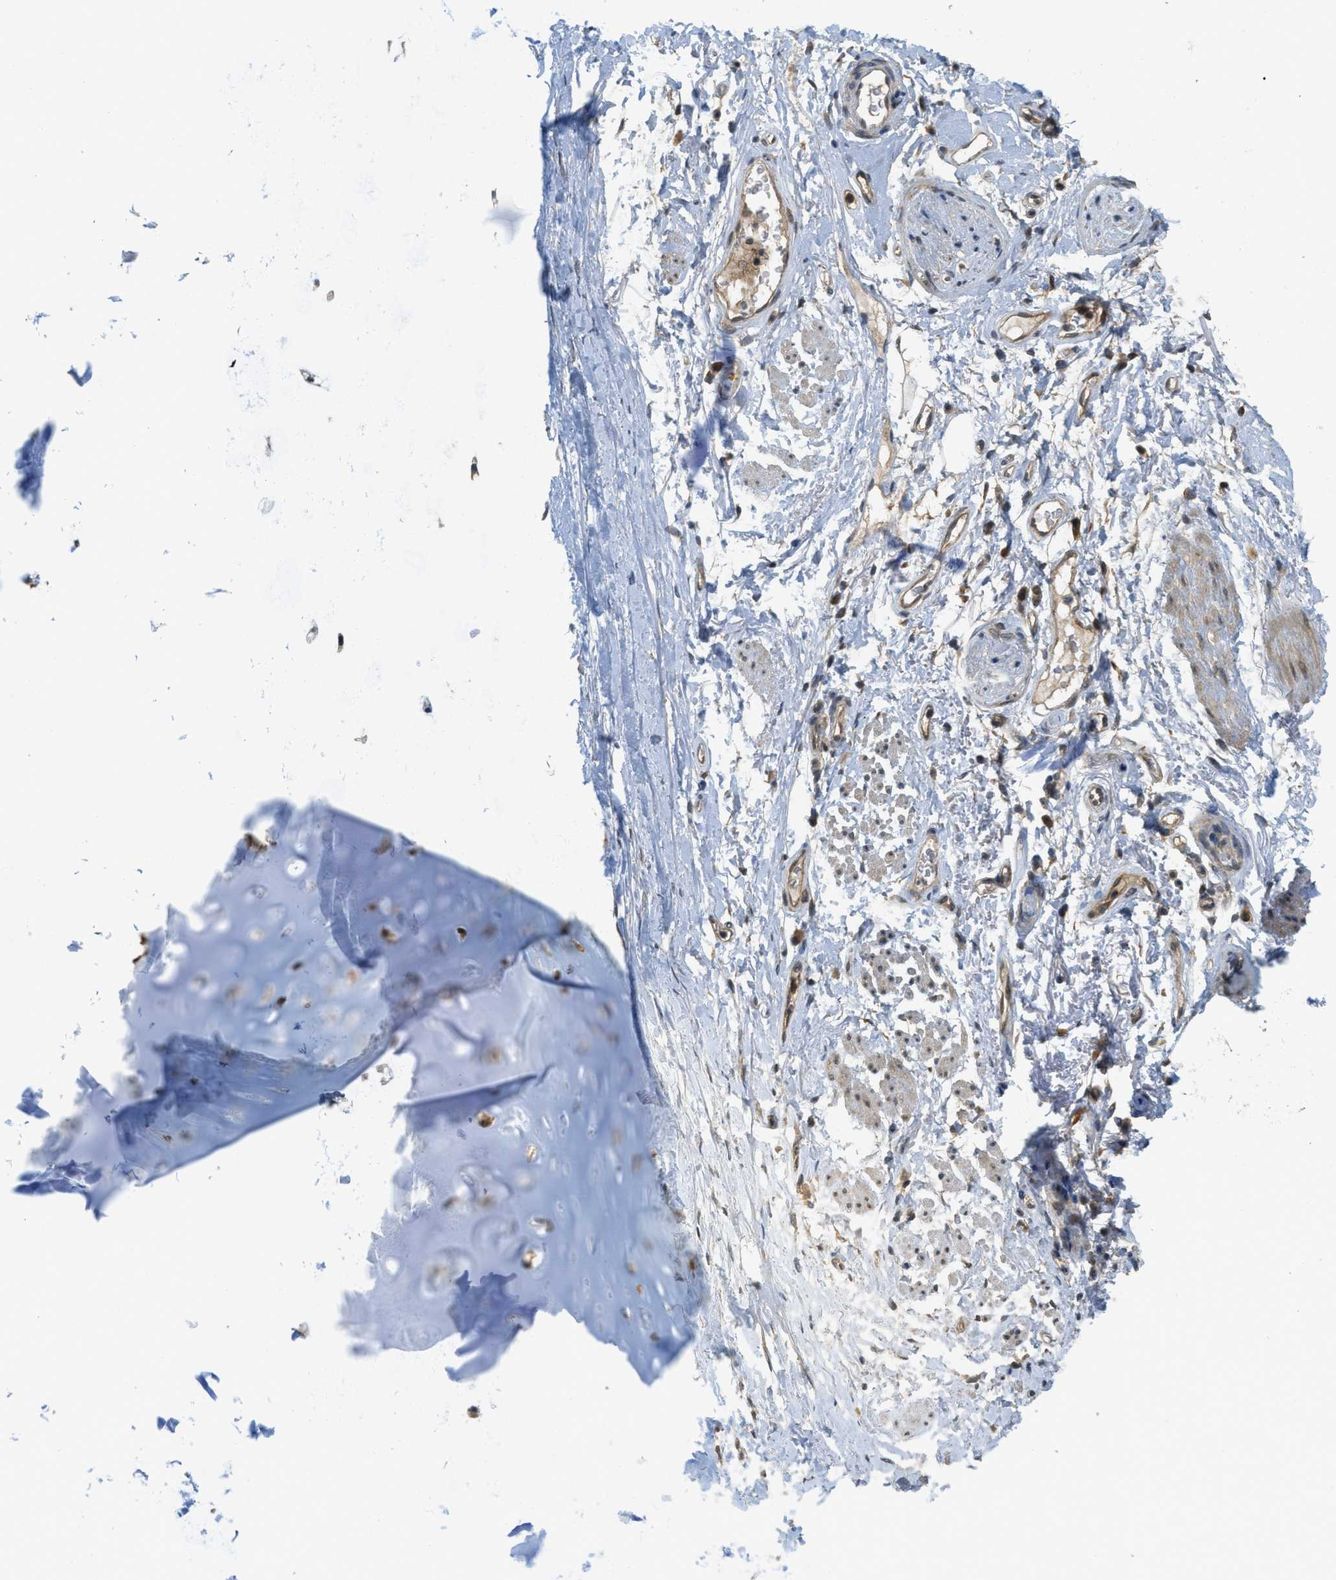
{"staining": {"intensity": "moderate", "quantity": ">75%", "location": "cytoplasmic/membranous"}, "tissue": "adipose tissue", "cell_type": "Adipocytes", "image_type": "normal", "snomed": [{"axis": "morphology", "description": "Normal tissue, NOS"}, {"axis": "topography", "description": "Cartilage tissue"}, {"axis": "topography", "description": "Bronchus"}], "caption": "Unremarkable adipose tissue exhibits moderate cytoplasmic/membranous expression in about >75% of adipocytes.", "gene": "IGF2BP2", "patient": {"sex": "female", "age": 73}}